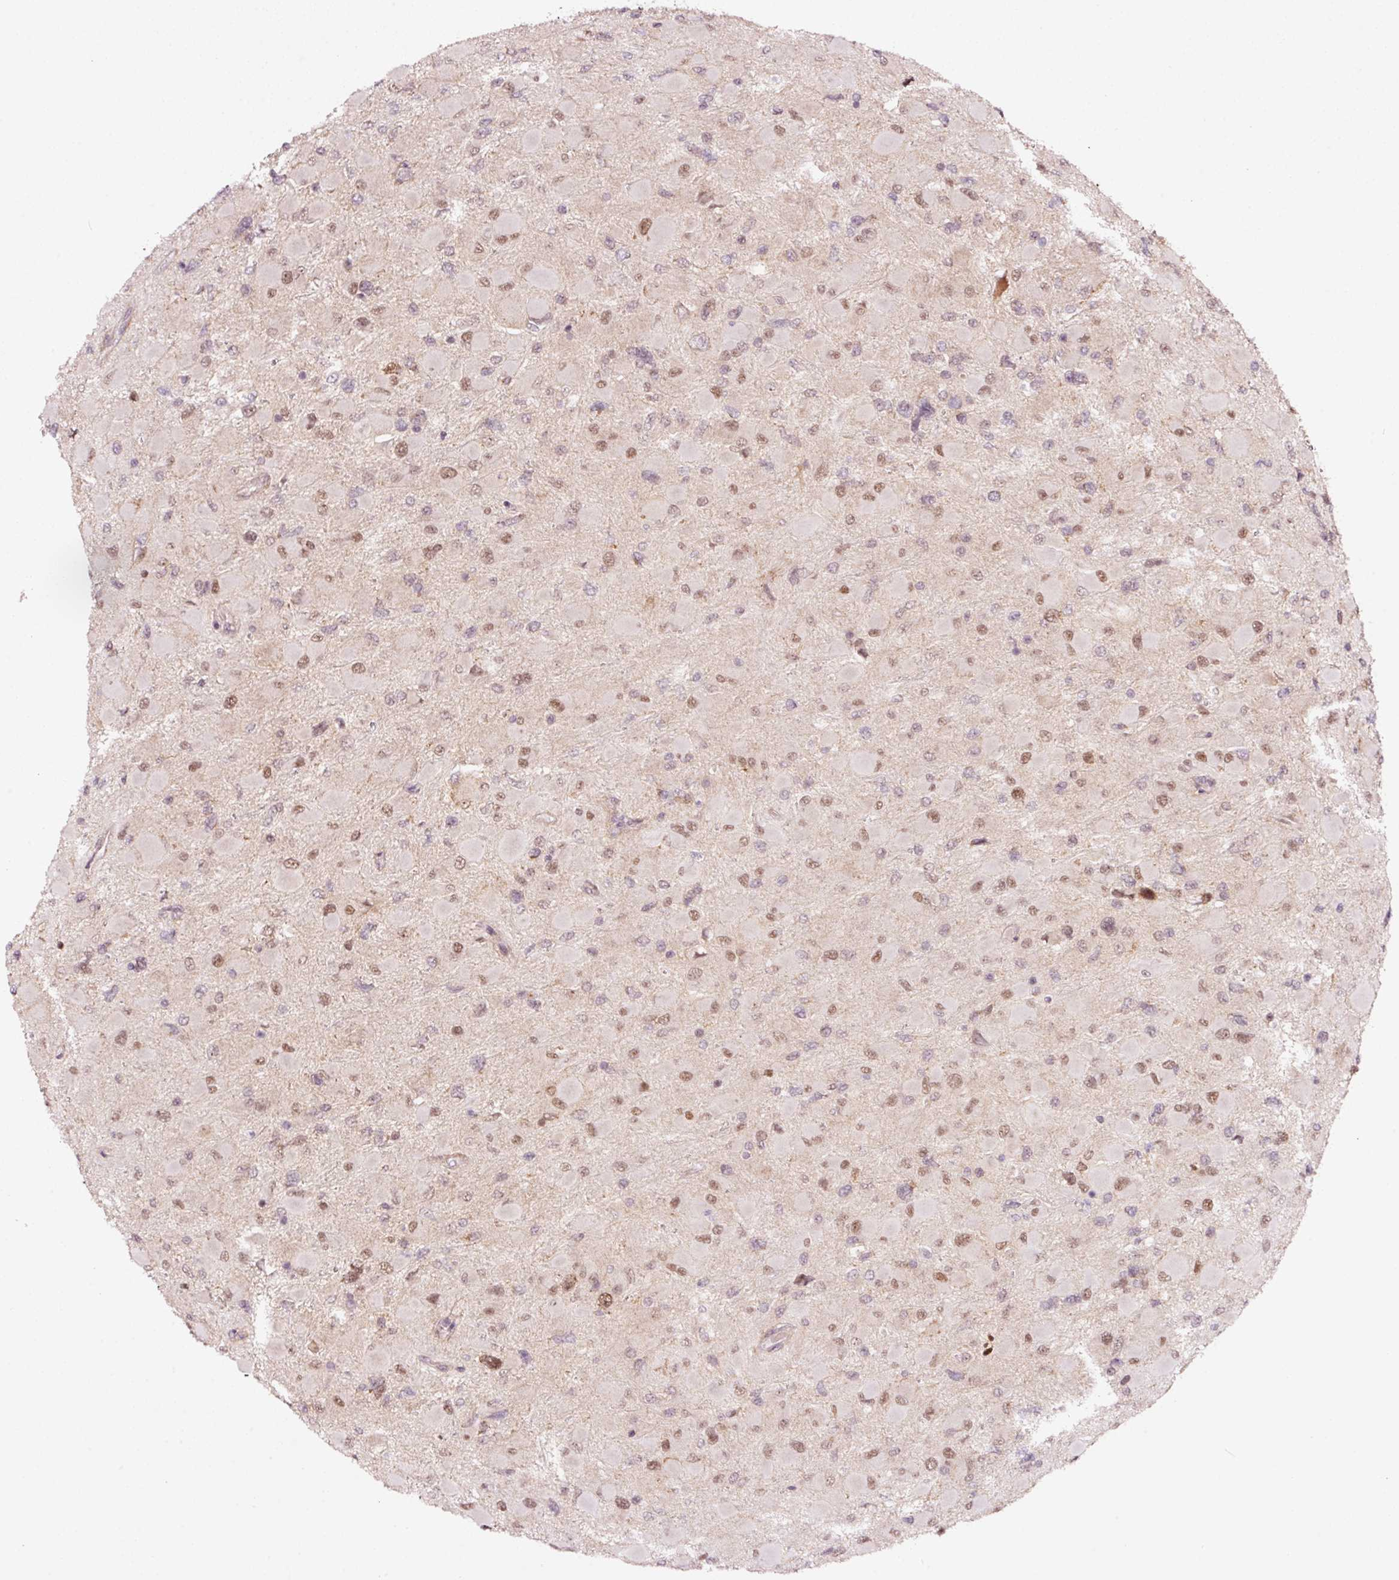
{"staining": {"intensity": "moderate", "quantity": ">75%", "location": "nuclear"}, "tissue": "glioma", "cell_type": "Tumor cells", "image_type": "cancer", "snomed": [{"axis": "morphology", "description": "Glioma, malignant, High grade"}, {"axis": "topography", "description": "Cerebral cortex"}], "caption": "High-magnification brightfield microscopy of high-grade glioma (malignant) stained with DAB (3,3'-diaminobenzidine) (brown) and counterstained with hematoxylin (blue). tumor cells exhibit moderate nuclear expression is seen in approximately>75% of cells. Nuclei are stained in blue.", "gene": "RFC4", "patient": {"sex": "female", "age": 36}}